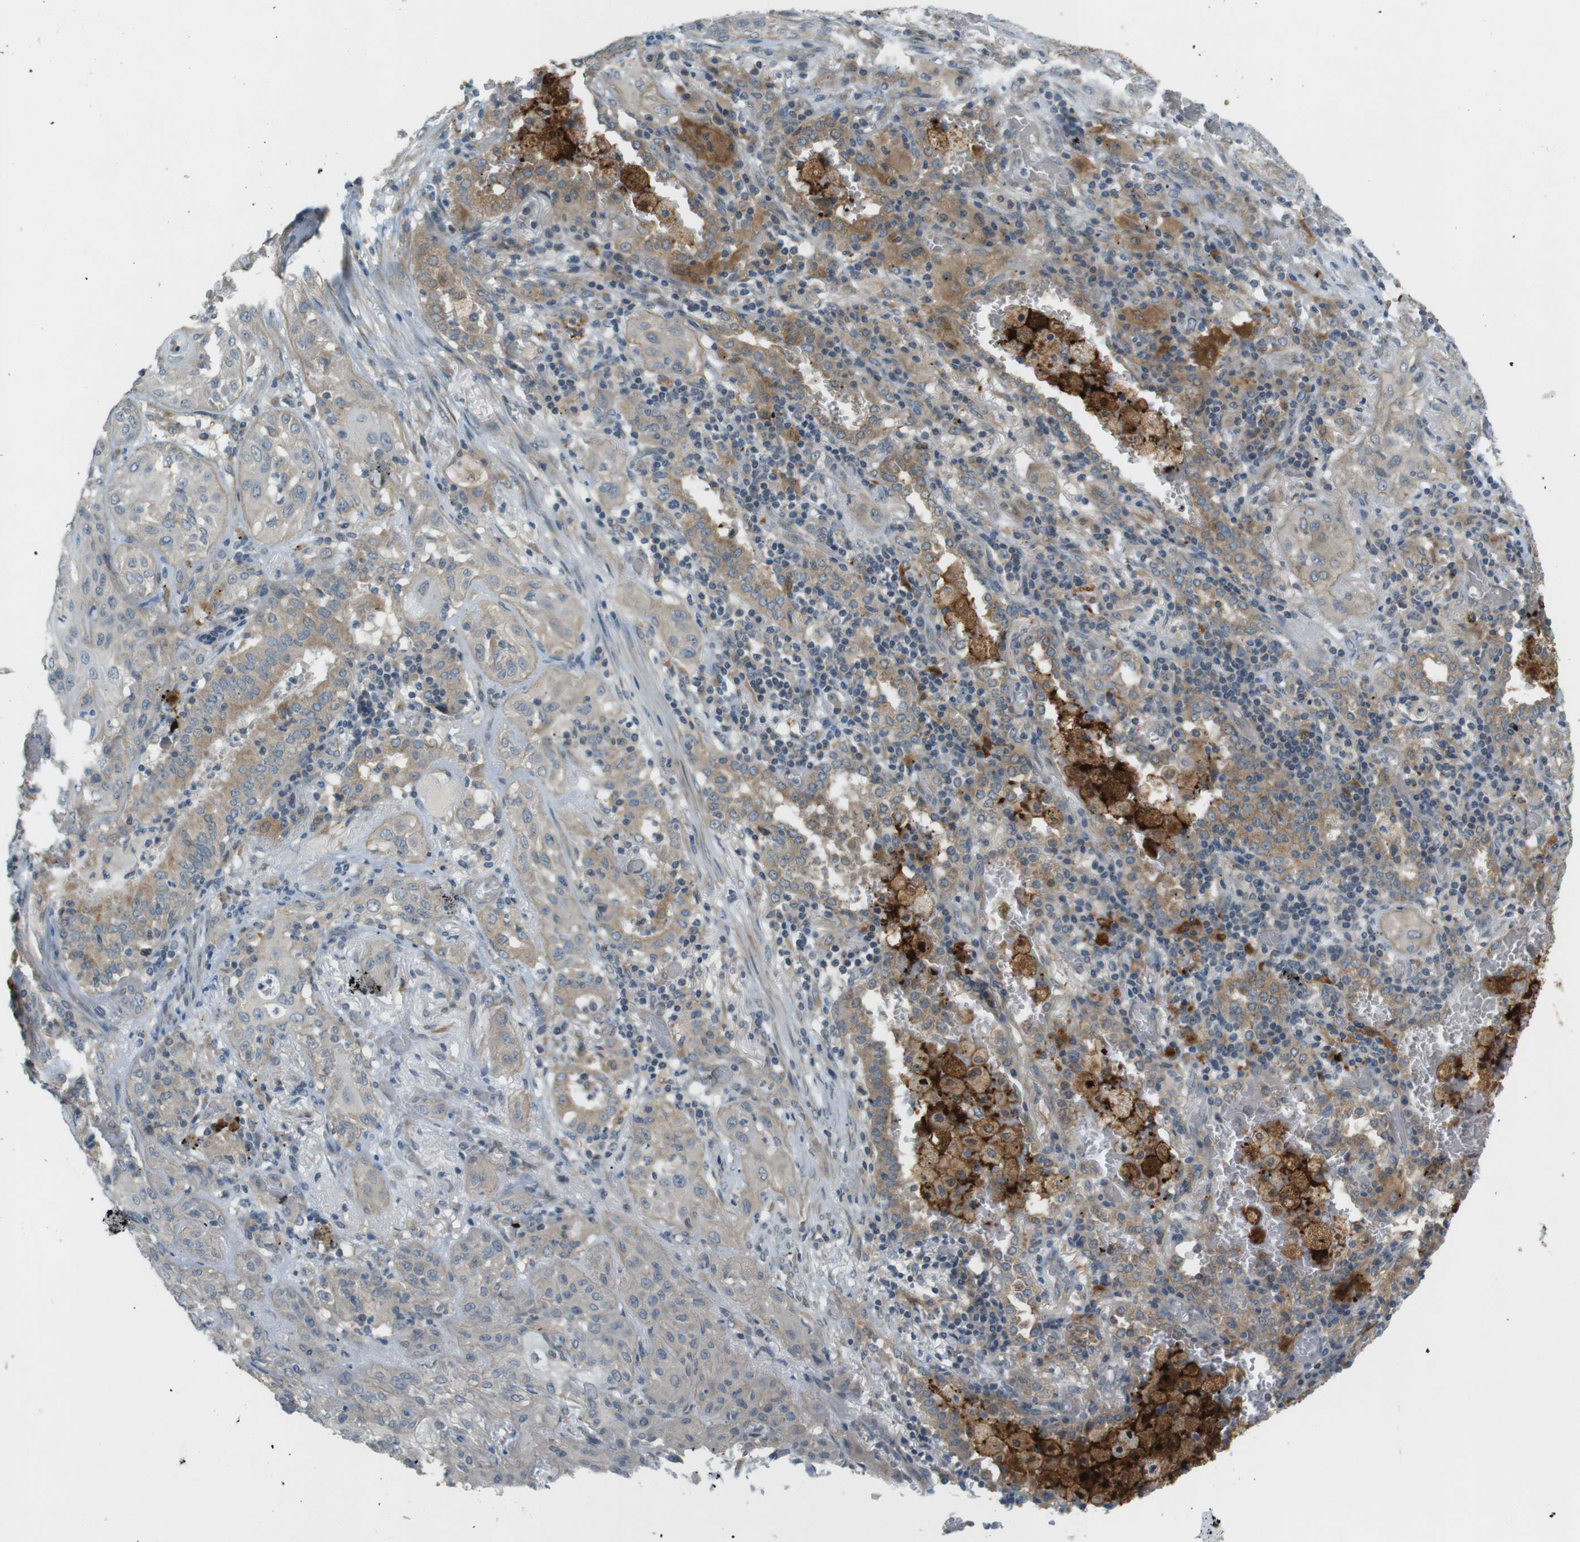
{"staining": {"intensity": "moderate", "quantity": "<25%", "location": "cytoplasmic/membranous"}, "tissue": "lung cancer", "cell_type": "Tumor cells", "image_type": "cancer", "snomed": [{"axis": "morphology", "description": "Squamous cell carcinoma, NOS"}, {"axis": "topography", "description": "Lung"}], "caption": "This is a micrograph of IHC staining of lung squamous cell carcinoma, which shows moderate expression in the cytoplasmic/membranous of tumor cells.", "gene": "TMEM41B", "patient": {"sex": "female", "age": 47}}